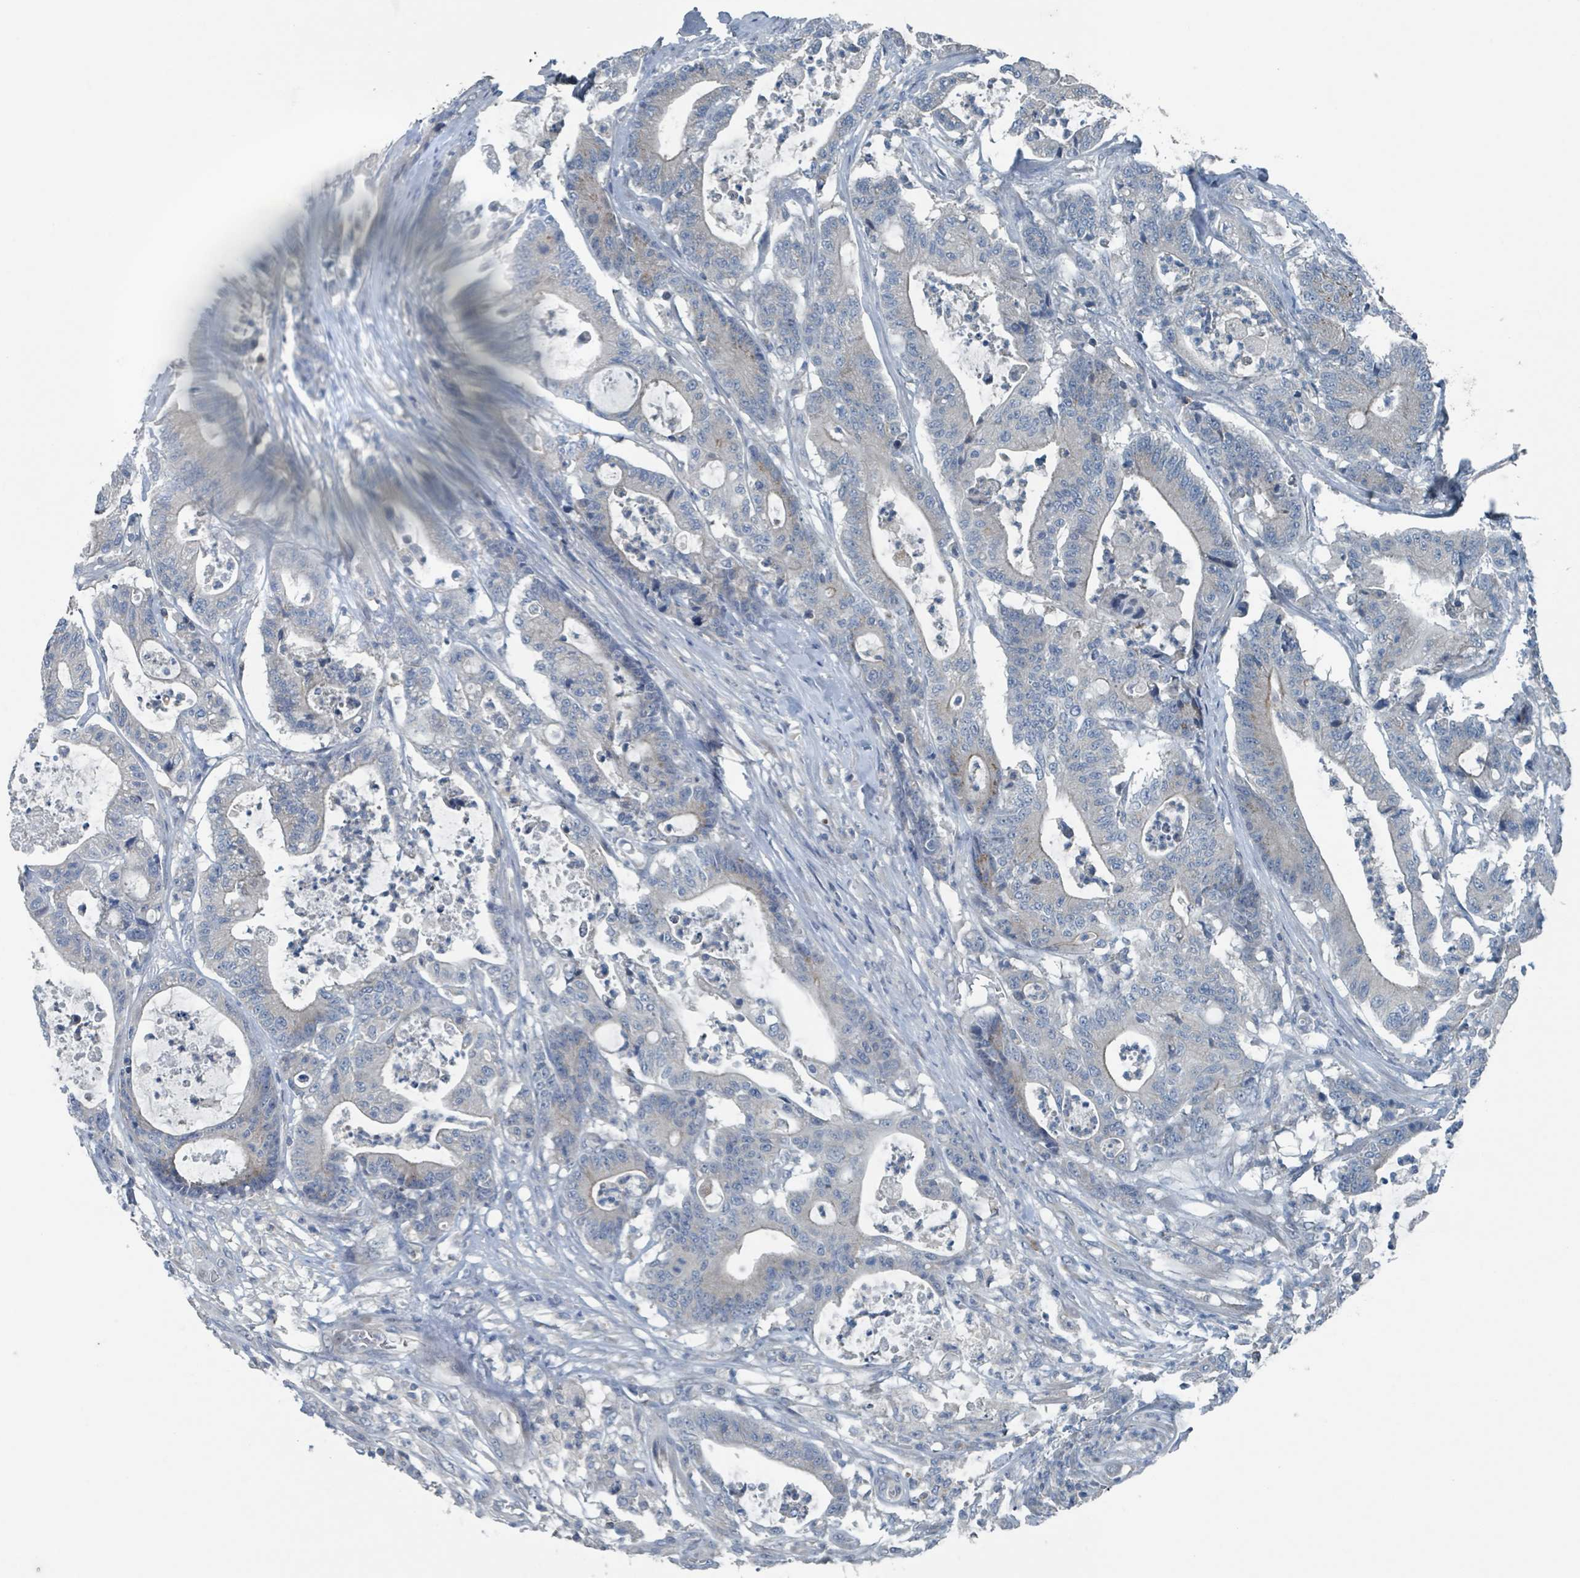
{"staining": {"intensity": "negative", "quantity": "none", "location": "none"}, "tissue": "colorectal cancer", "cell_type": "Tumor cells", "image_type": "cancer", "snomed": [{"axis": "morphology", "description": "Adenocarcinoma, NOS"}, {"axis": "topography", "description": "Colon"}], "caption": "There is no significant positivity in tumor cells of colorectal adenocarcinoma. The staining is performed using DAB brown chromogen with nuclei counter-stained in using hematoxylin.", "gene": "ACBD4", "patient": {"sex": "female", "age": 84}}